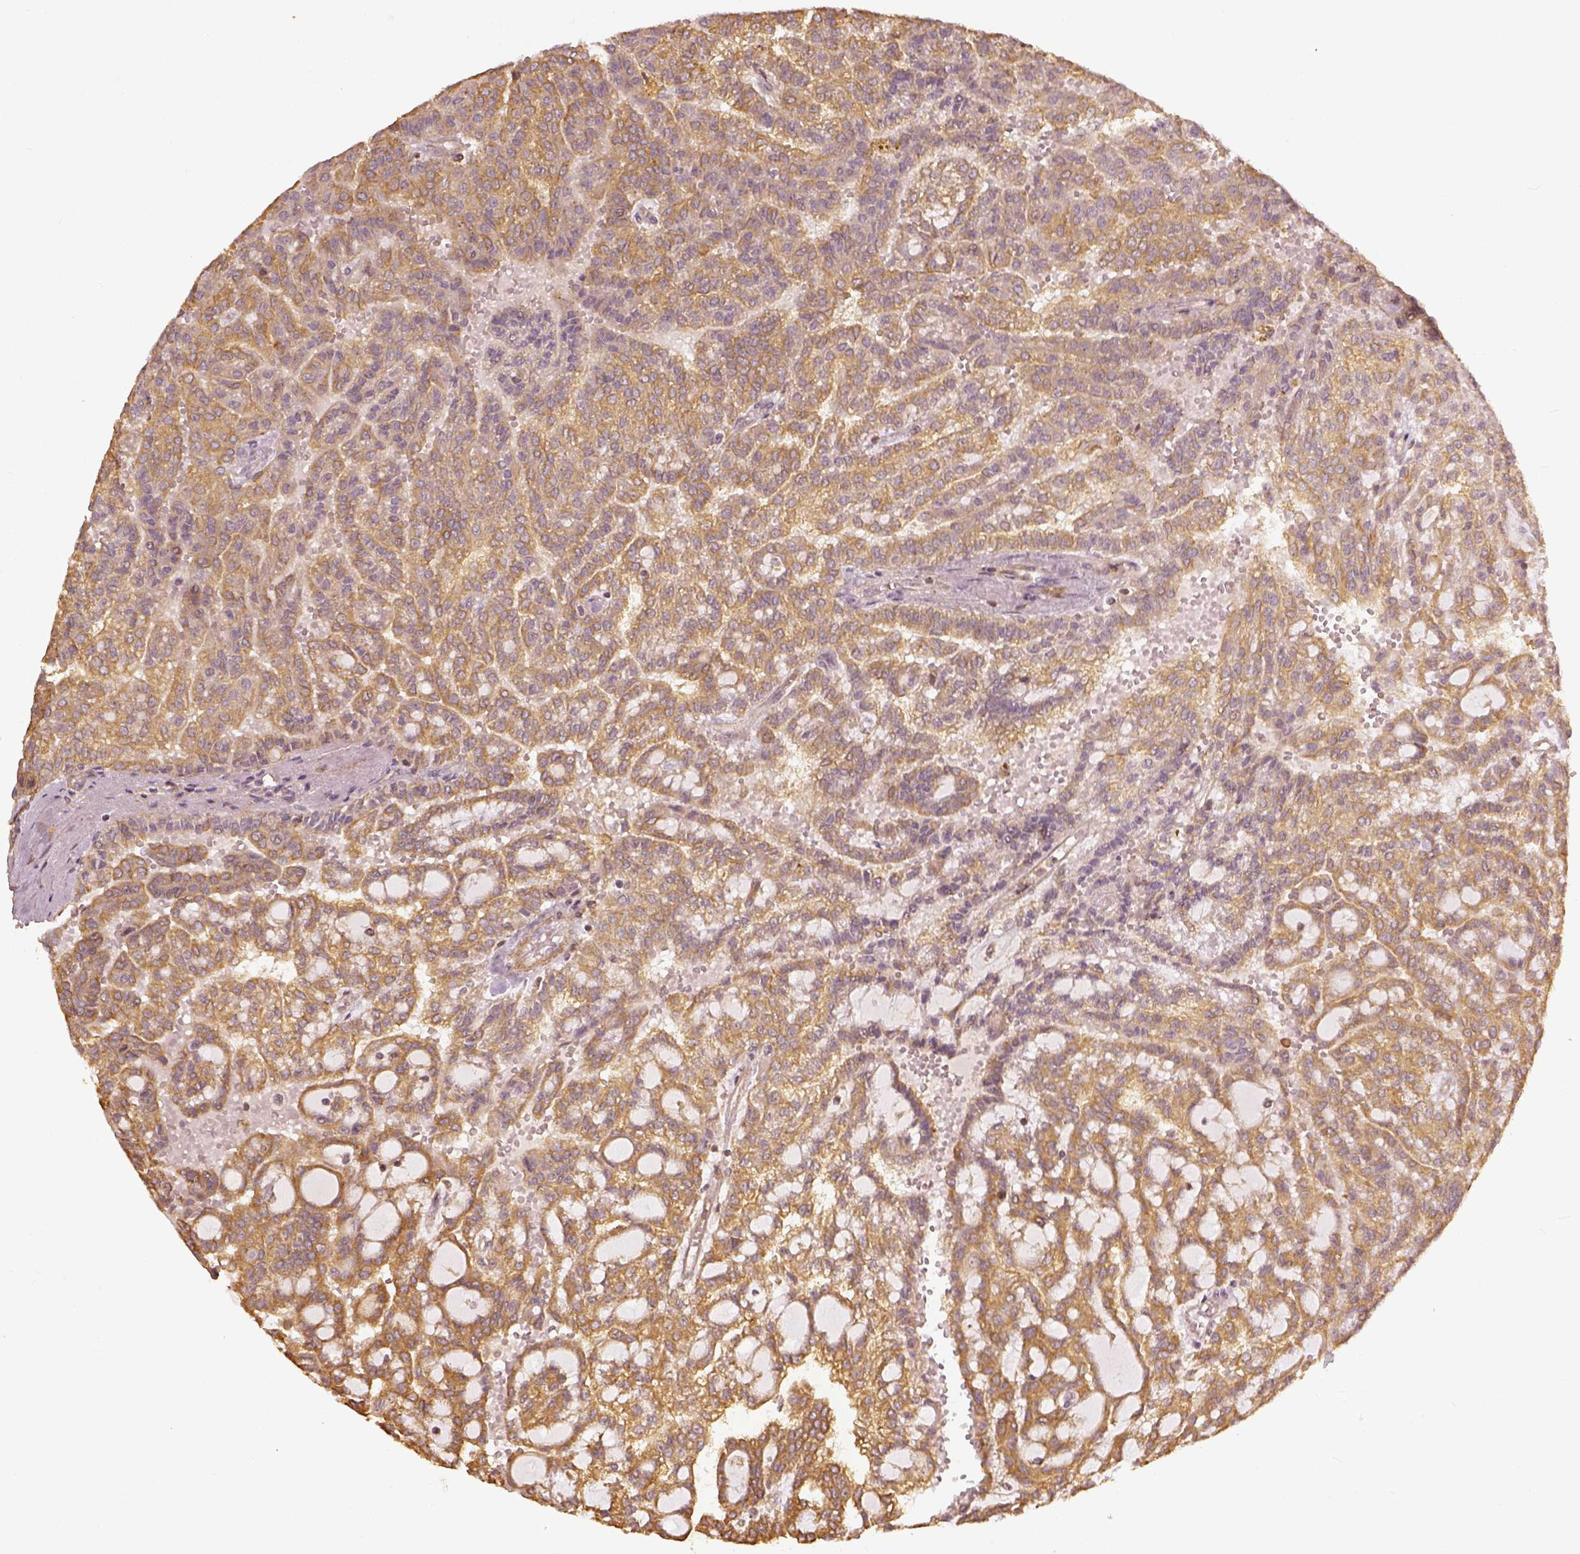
{"staining": {"intensity": "moderate", "quantity": ">75%", "location": "cytoplasmic/membranous"}, "tissue": "renal cancer", "cell_type": "Tumor cells", "image_type": "cancer", "snomed": [{"axis": "morphology", "description": "Adenocarcinoma, NOS"}, {"axis": "topography", "description": "Kidney"}], "caption": "About >75% of tumor cells in human renal adenocarcinoma reveal moderate cytoplasmic/membranous protein expression as visualized by brown immunohistochemical staining.", "gene": "VEGFA", "patient": {"sex": "male", "age": 63}}